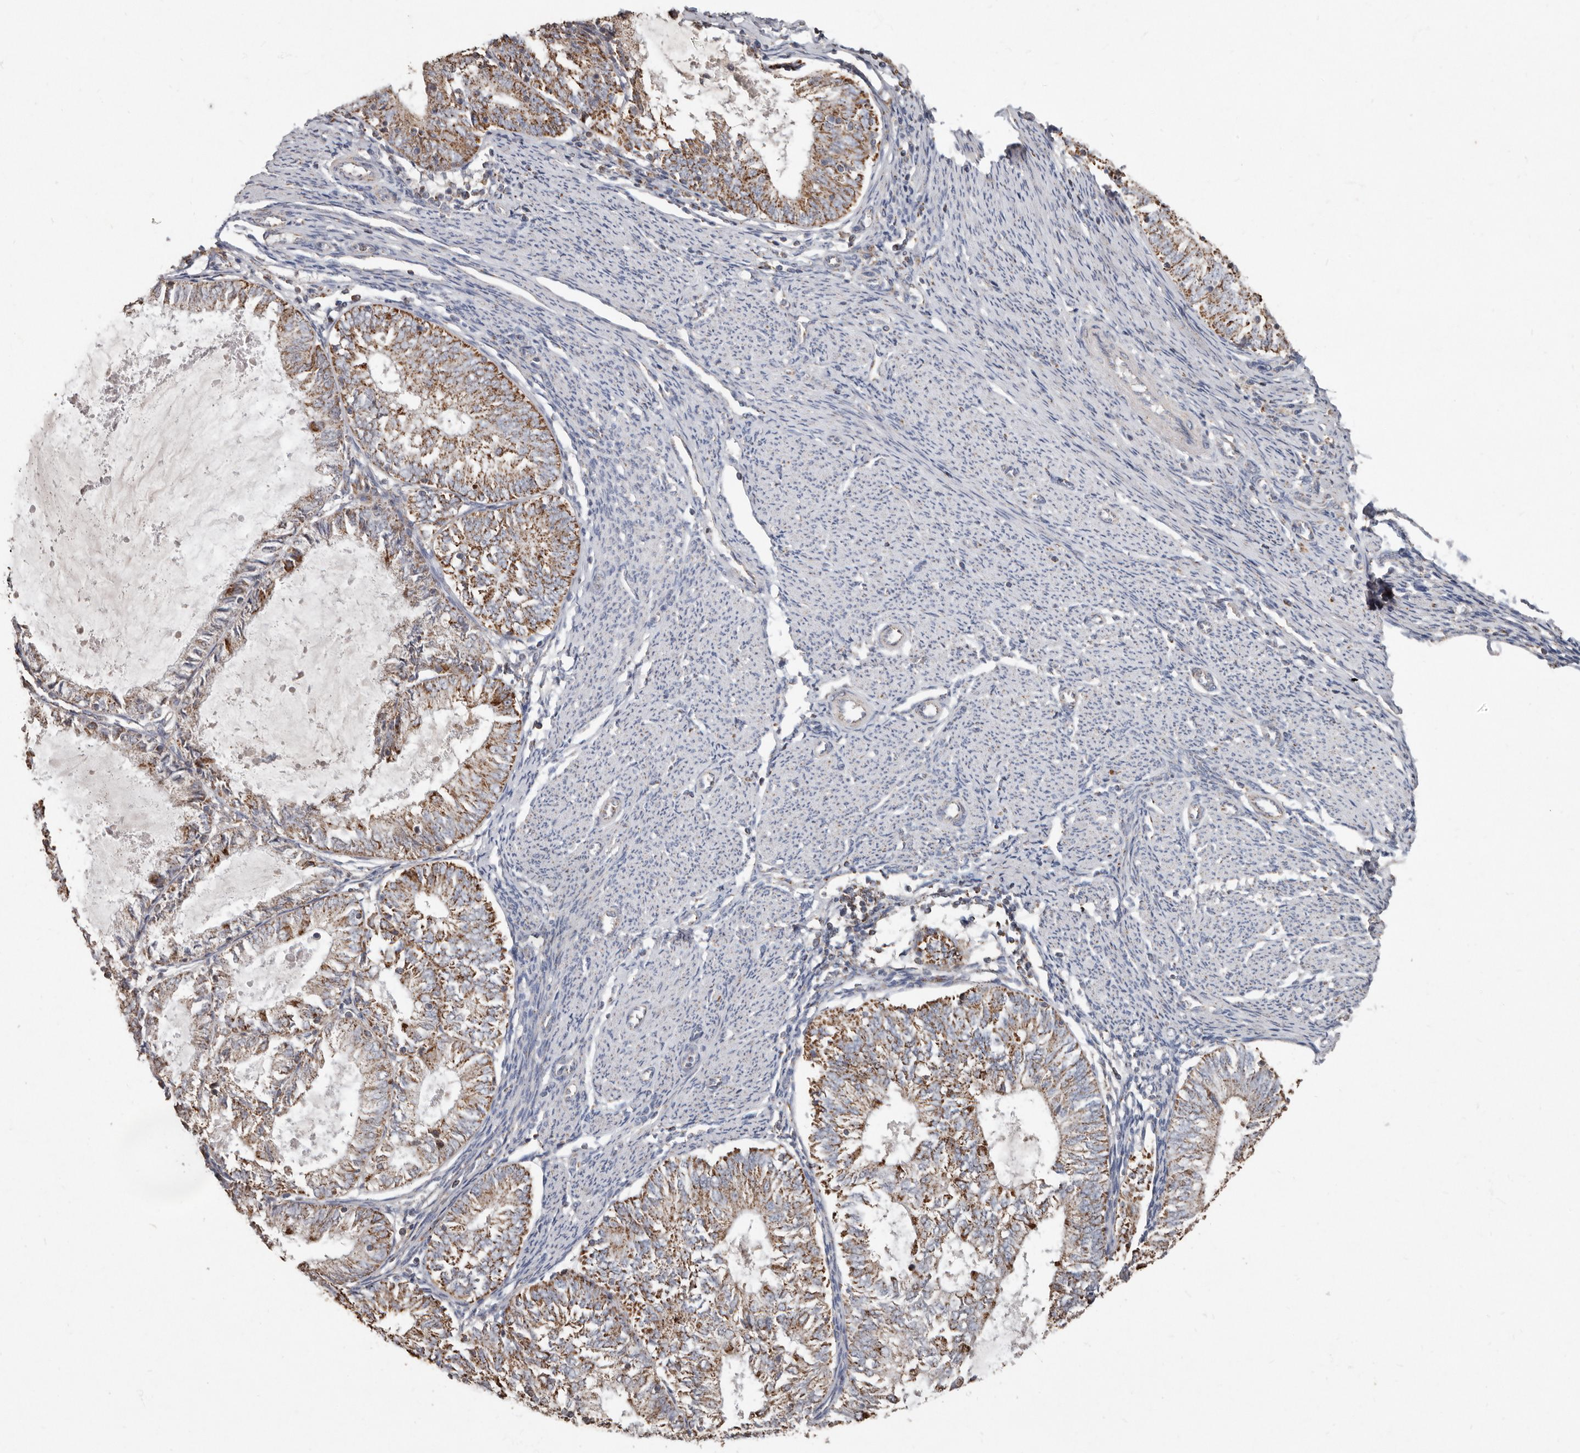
{"staining": {"intensity": "moderate", "quantity": ">75%", "location": "cytoplasmic/membranous"}, "tissue": "endometrial cancer", "cell_type": "Tumor cells", "image_type": "cancer", "snomed": [{"axis": "morphology", "description": "Adenocarcinoma, NOS"}, {"axis": "topography", "description": "Endometrium"}], "caption": "DAB immunohistochemical staining of human adenocarcinoma (endometrial) reveals moderate cytoplasmic/membranous protein staining in about >75% of tumor cells.", "gene": "KIF26B", "patient": {"sex": "female", "age": 57}}